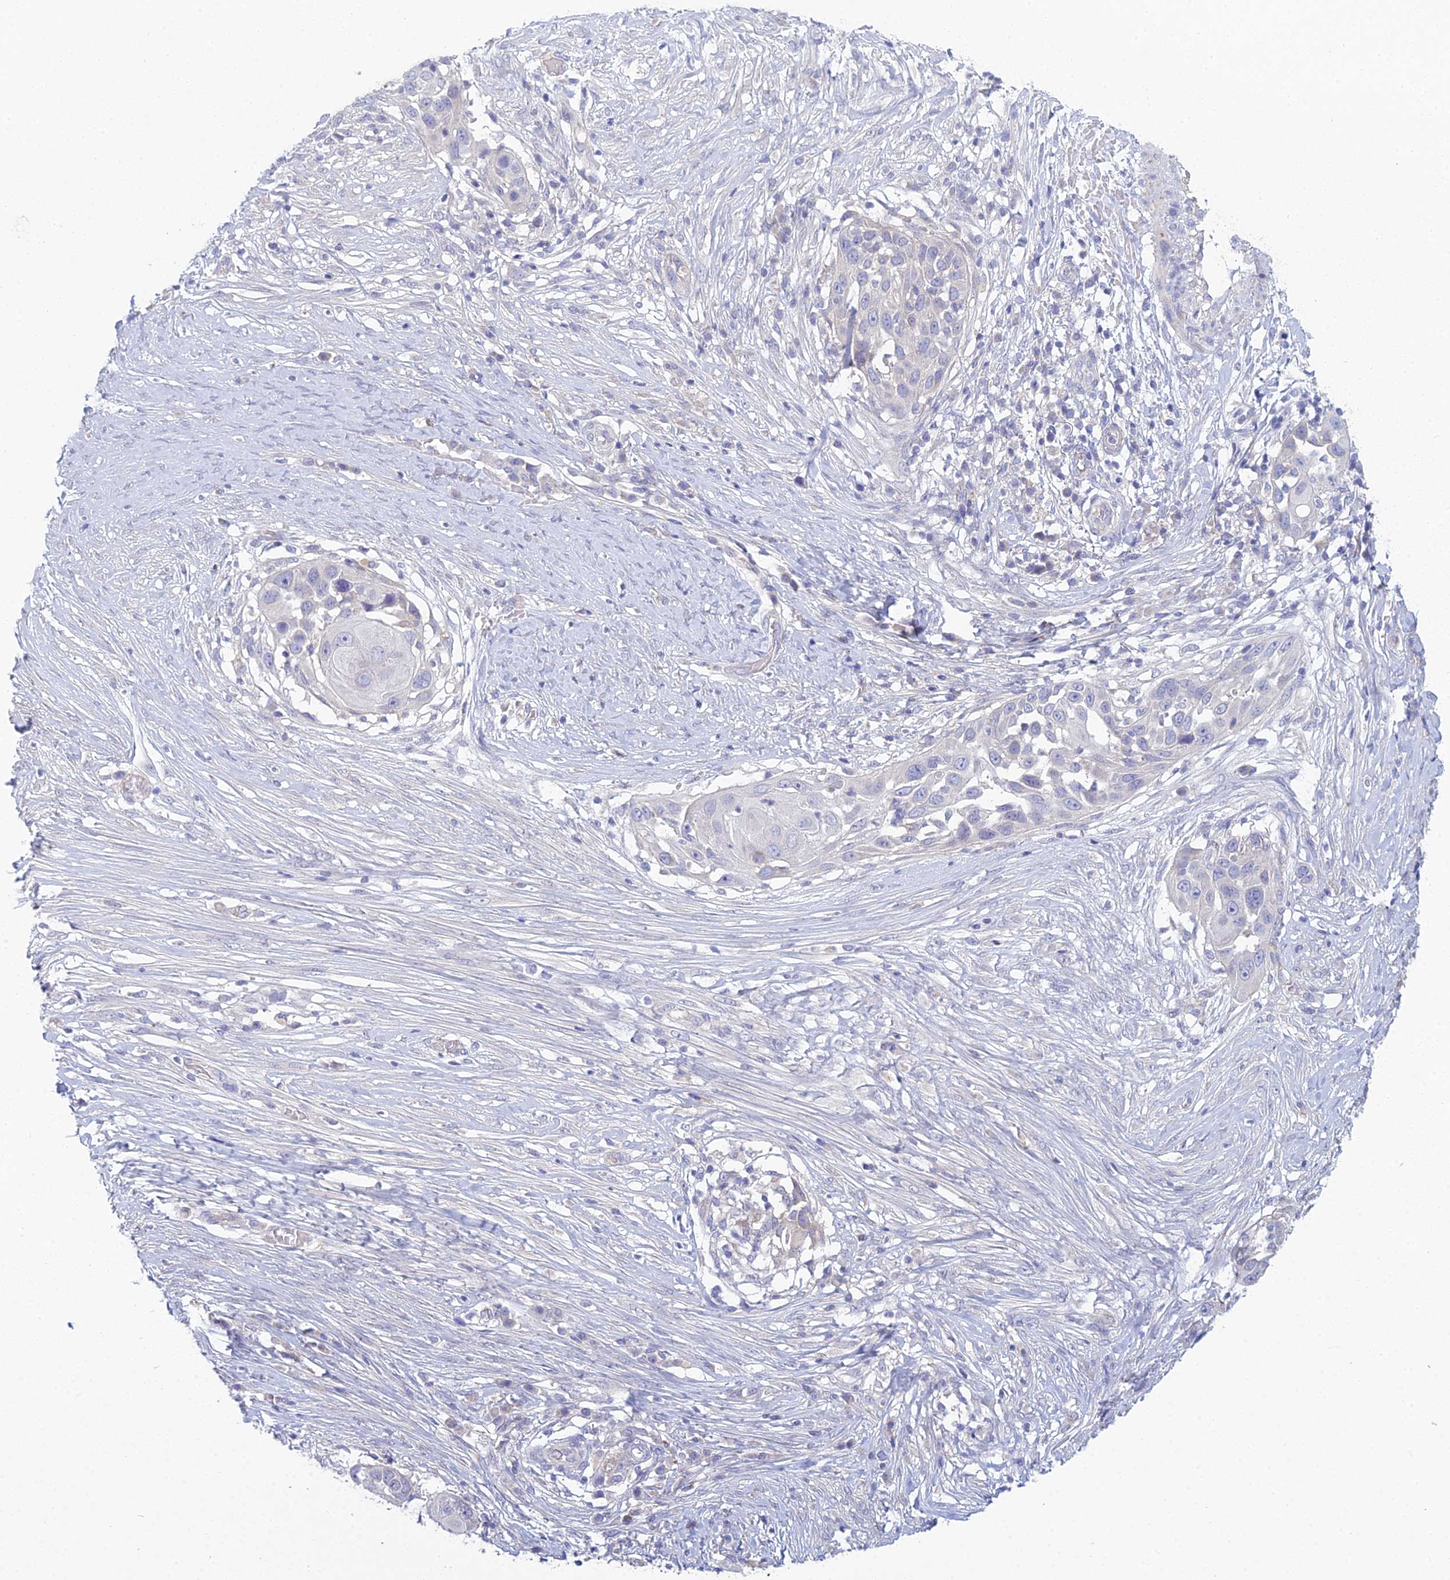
{"staining": {"intensity": "negative", "quantity": "none", "location": "none"}, "tissue": "skin cancer", "cell_type": "Tumor cells", "image_type": "cancer", "snomed": [{"axis": "morphology", "description": "Squamous cell carcinoma, NOS"}, {"axis": "topography", "description": "Skin"}], "caption": "Immunohistochemical staining of human skin cancer reveals no significant staining in tumor cells. The staining is performed using DAB brown chromogen with nuclei counter-stained in using hematoxylin.", "gene": "METTL26", "patient": {"sex": "female", "age": 44}}